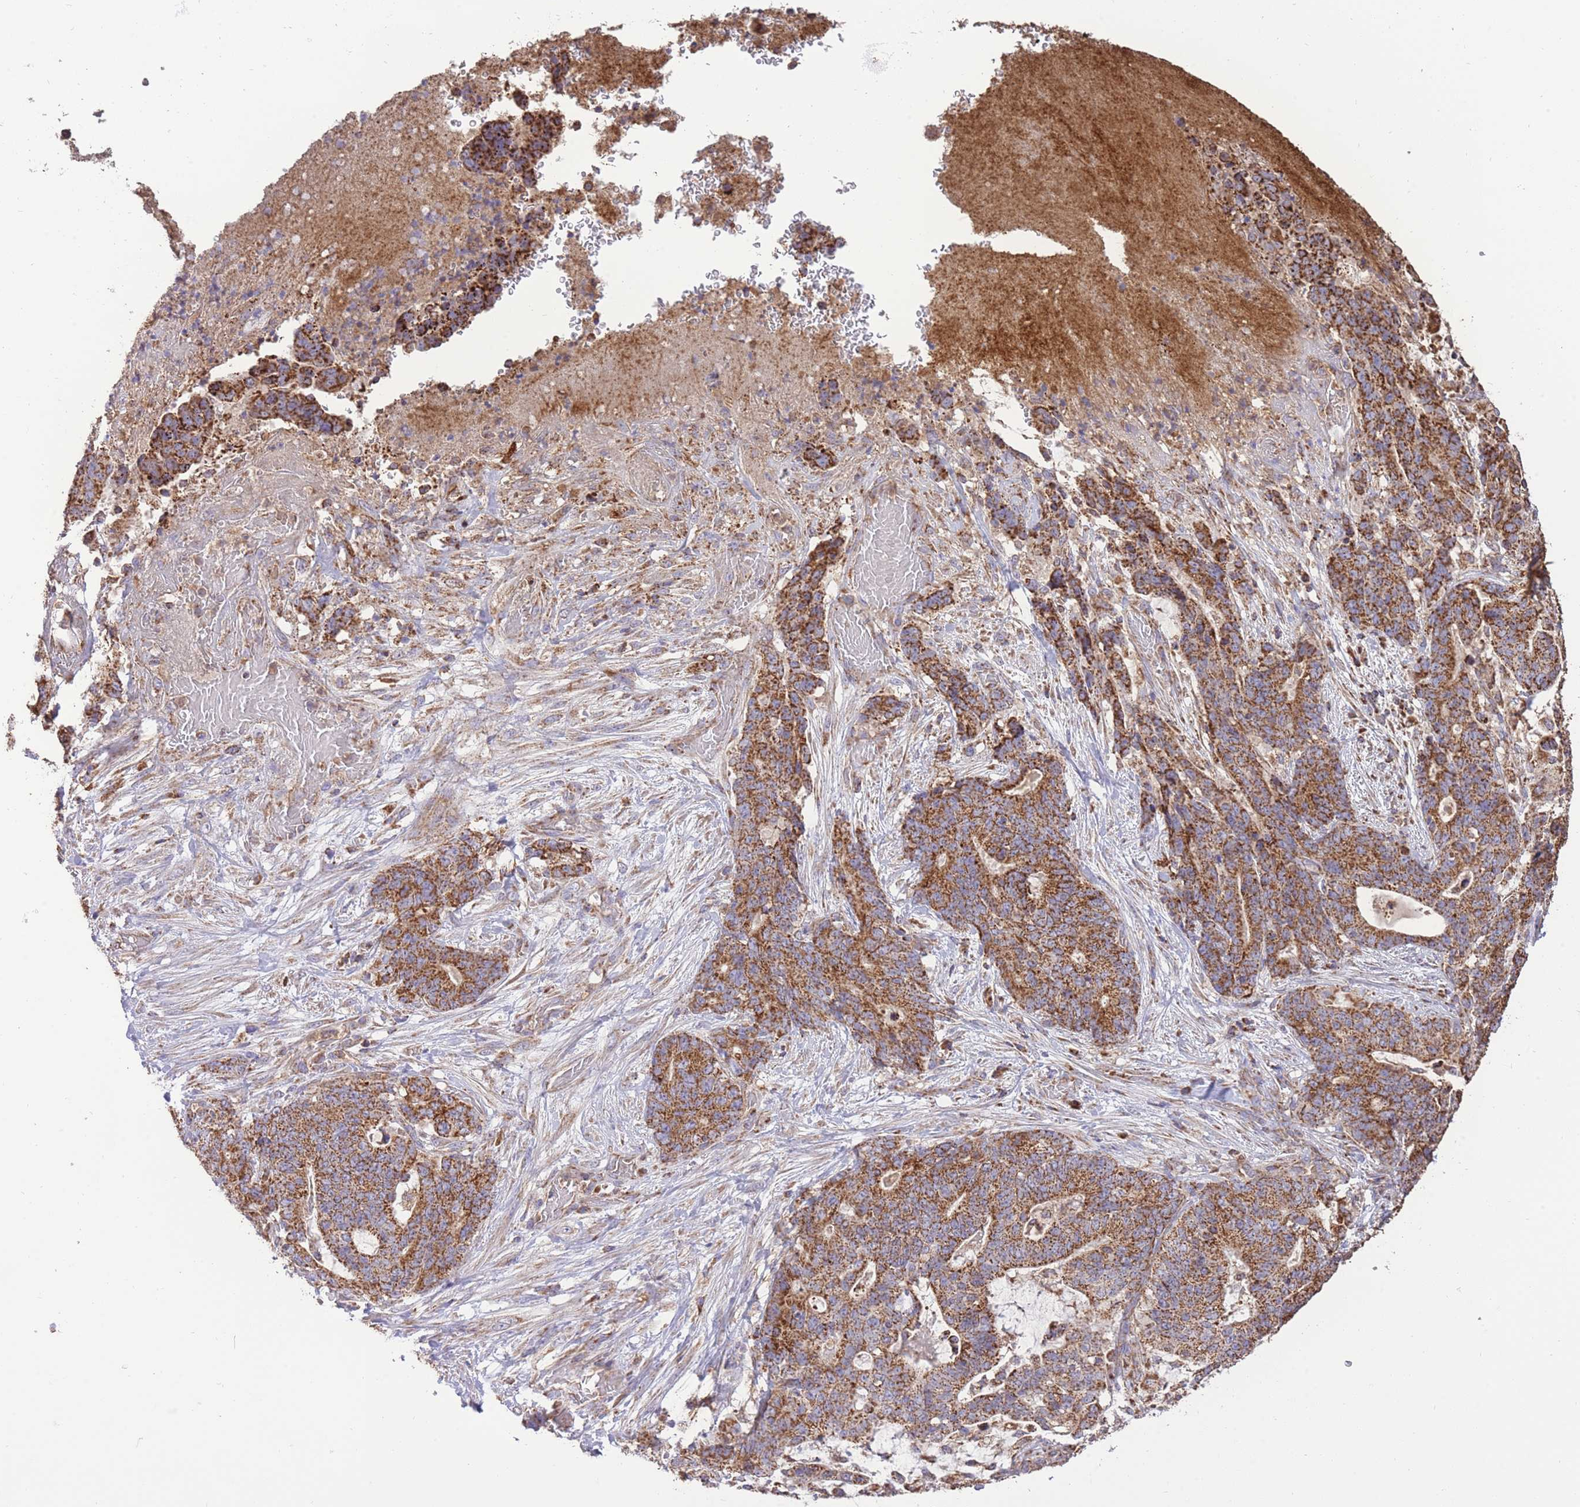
{"staining": {"intensity": "strong", "quantity": ">75%", "location": "cytoplasmic/membranous"}, "tissue": "stomach cancer", "cell_type": "Tumor cells", "image_type": "cancer", "snomed": [{"axis": "morphology", "description": "Normal tissue, NOS"}, {"axis": "morphology", "description": "Adenocarcinoma, NOS"}, {"axis": "topography", "description": "Stomach"}], "caption": "Protein analysis of stomach cancer (adenocarcinoma) tissue shows strong cytoplasmic/membranous positivity in approximately >75% of tumor cells. The staining was performed using DAB to visualize the protein expression in brown, while the nuclei were stained in blue with hematoxylin (Magnification: 20x).", "gene": "PREP", "patient": {"sex": "female", "age": 64}}